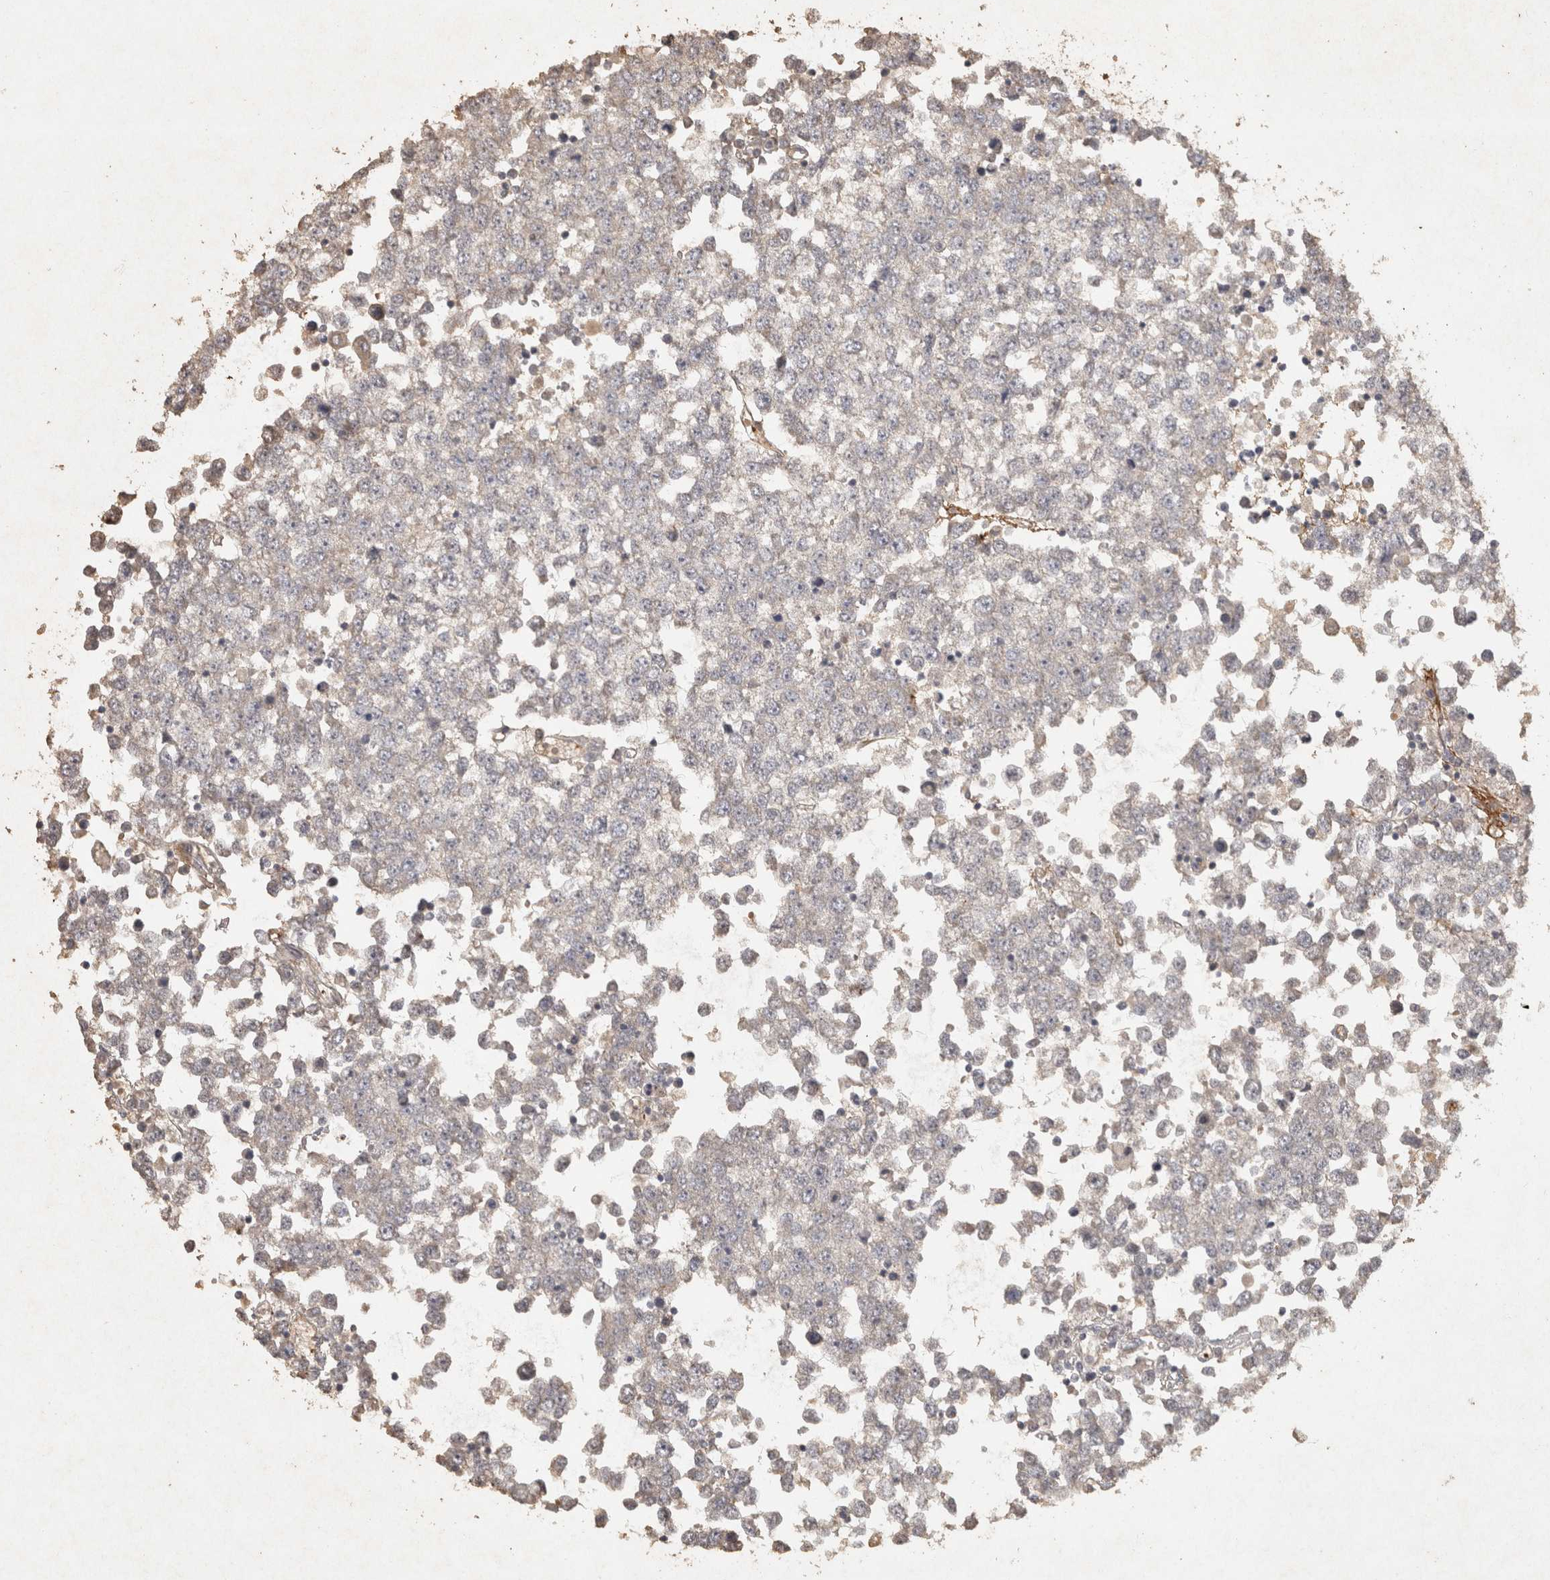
{"staining": {"intensity": "negative", "quantity": "none", "location": "none"}, "tissue": "testis cancer", "cell_type": "Tumor cells", "image_type": "cancer", "snomed": [{"axis": "morphology", "description": "Seminoma, NOS"}, {"axis": "topography", "description": "Testis"}], "caption": "Immunohistochemistry (IHC) micrograph of seminoma (testis) stained for a protein (brown), which exhibits no expression in tumor cells.", "gene": "OSTN", "patient": {"sex": "male", "age": 65}}